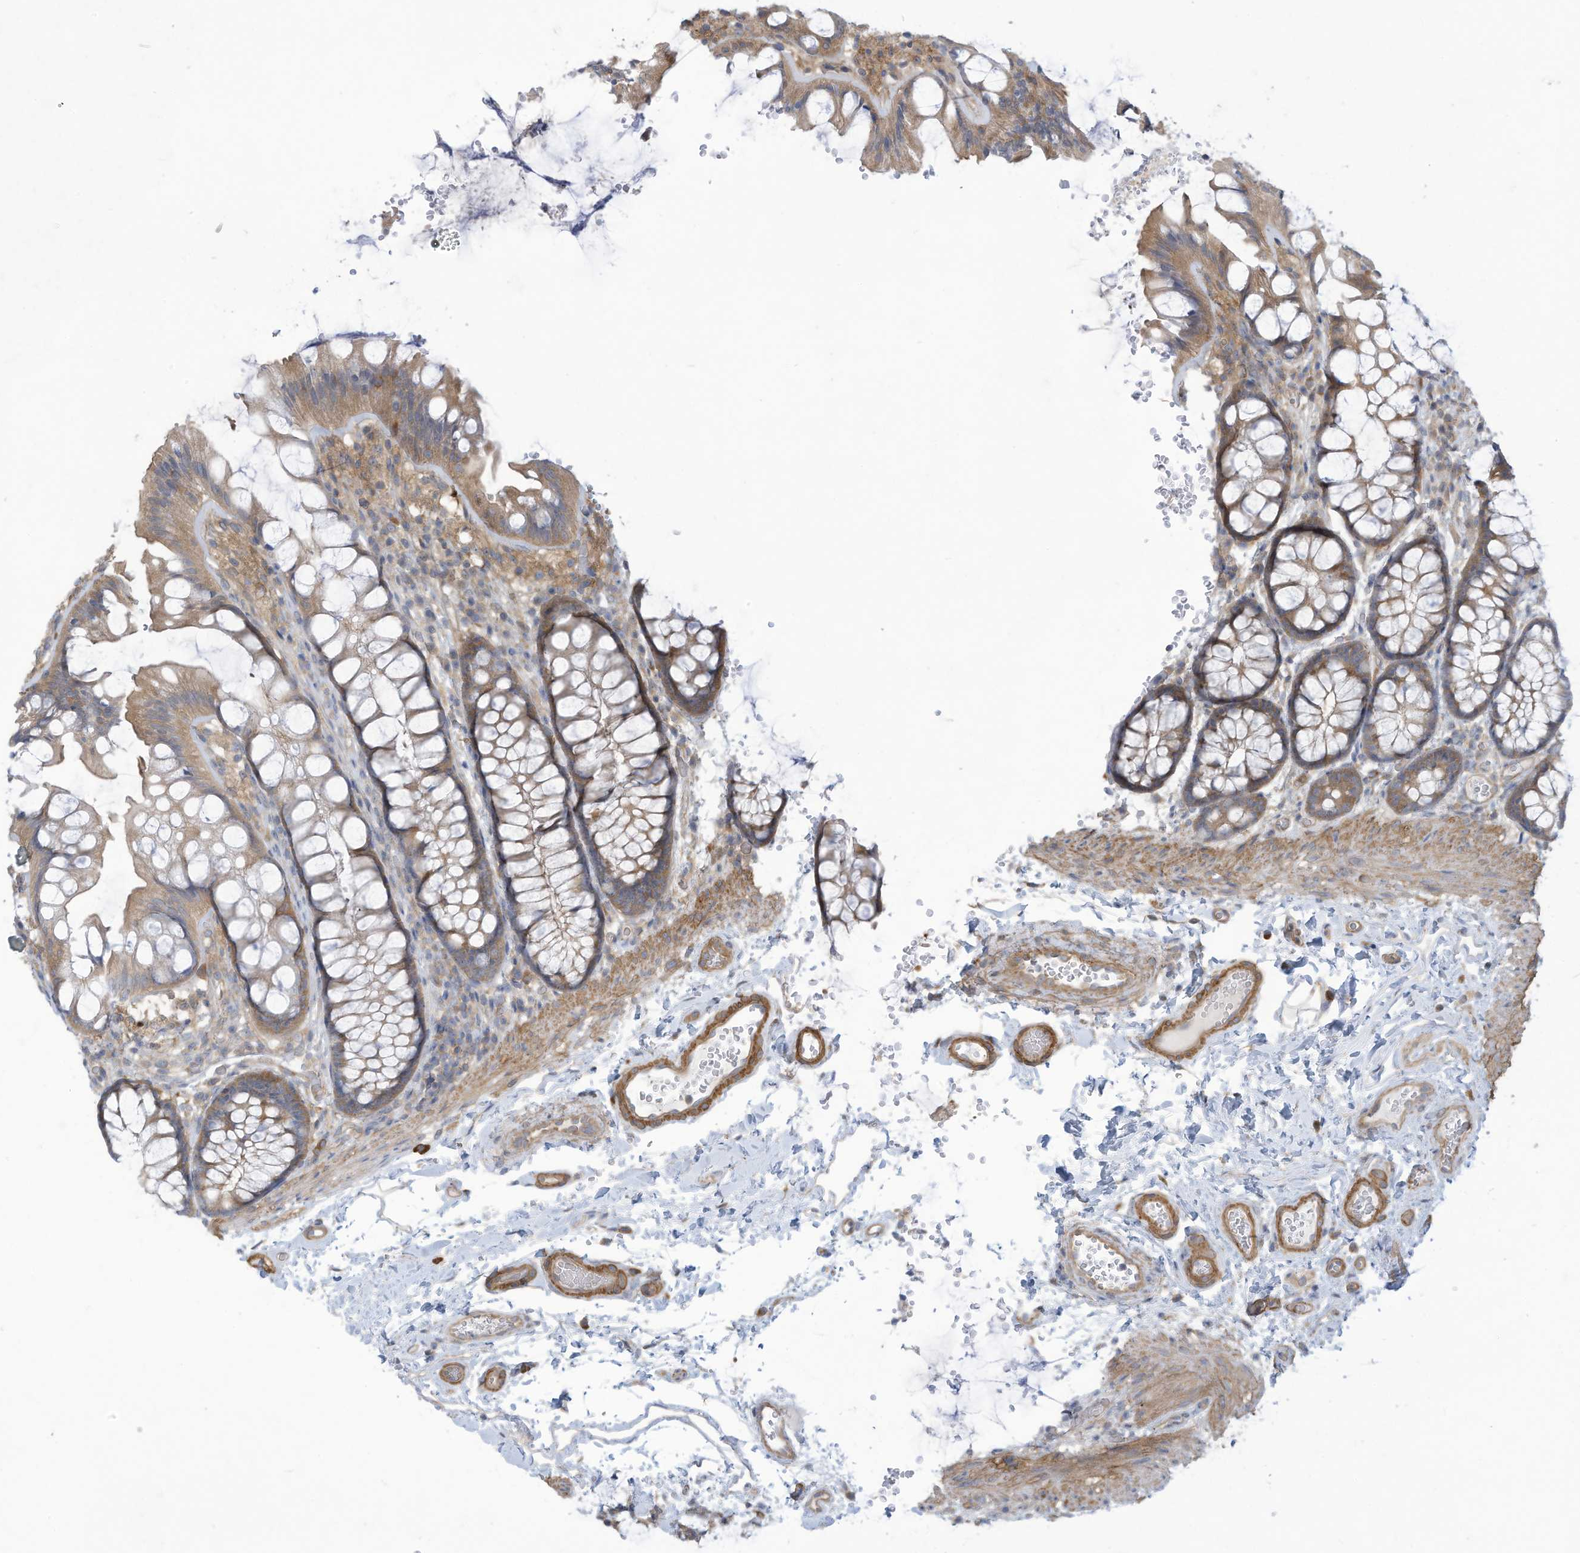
{"staining": {"intensity": "moderate", "quantity": ">75%", "location": "cytoplasmic/membranous"}, "tissue": "colon", "cell_type": "Endothelial cells", "image_type": "normal", "snomed": [{"axis": "morphology", "description": "Normal tissue, NOS"}, {"axis": "topography", "description": "Colon"}], "caption": "Colon stained with DAB (3,3'-diaminobenzidine) immunohistochemistry demonstrates medium levels of moderate cytoplasmic/membranous positivity in about >75% of endothelial cells. (DAB (3,3'-diaminobenzidine) = brown stain, brightfield microscopy at high magnification).", "gene": "ADI1", "patient": {"sex": "male", "age": 47}}